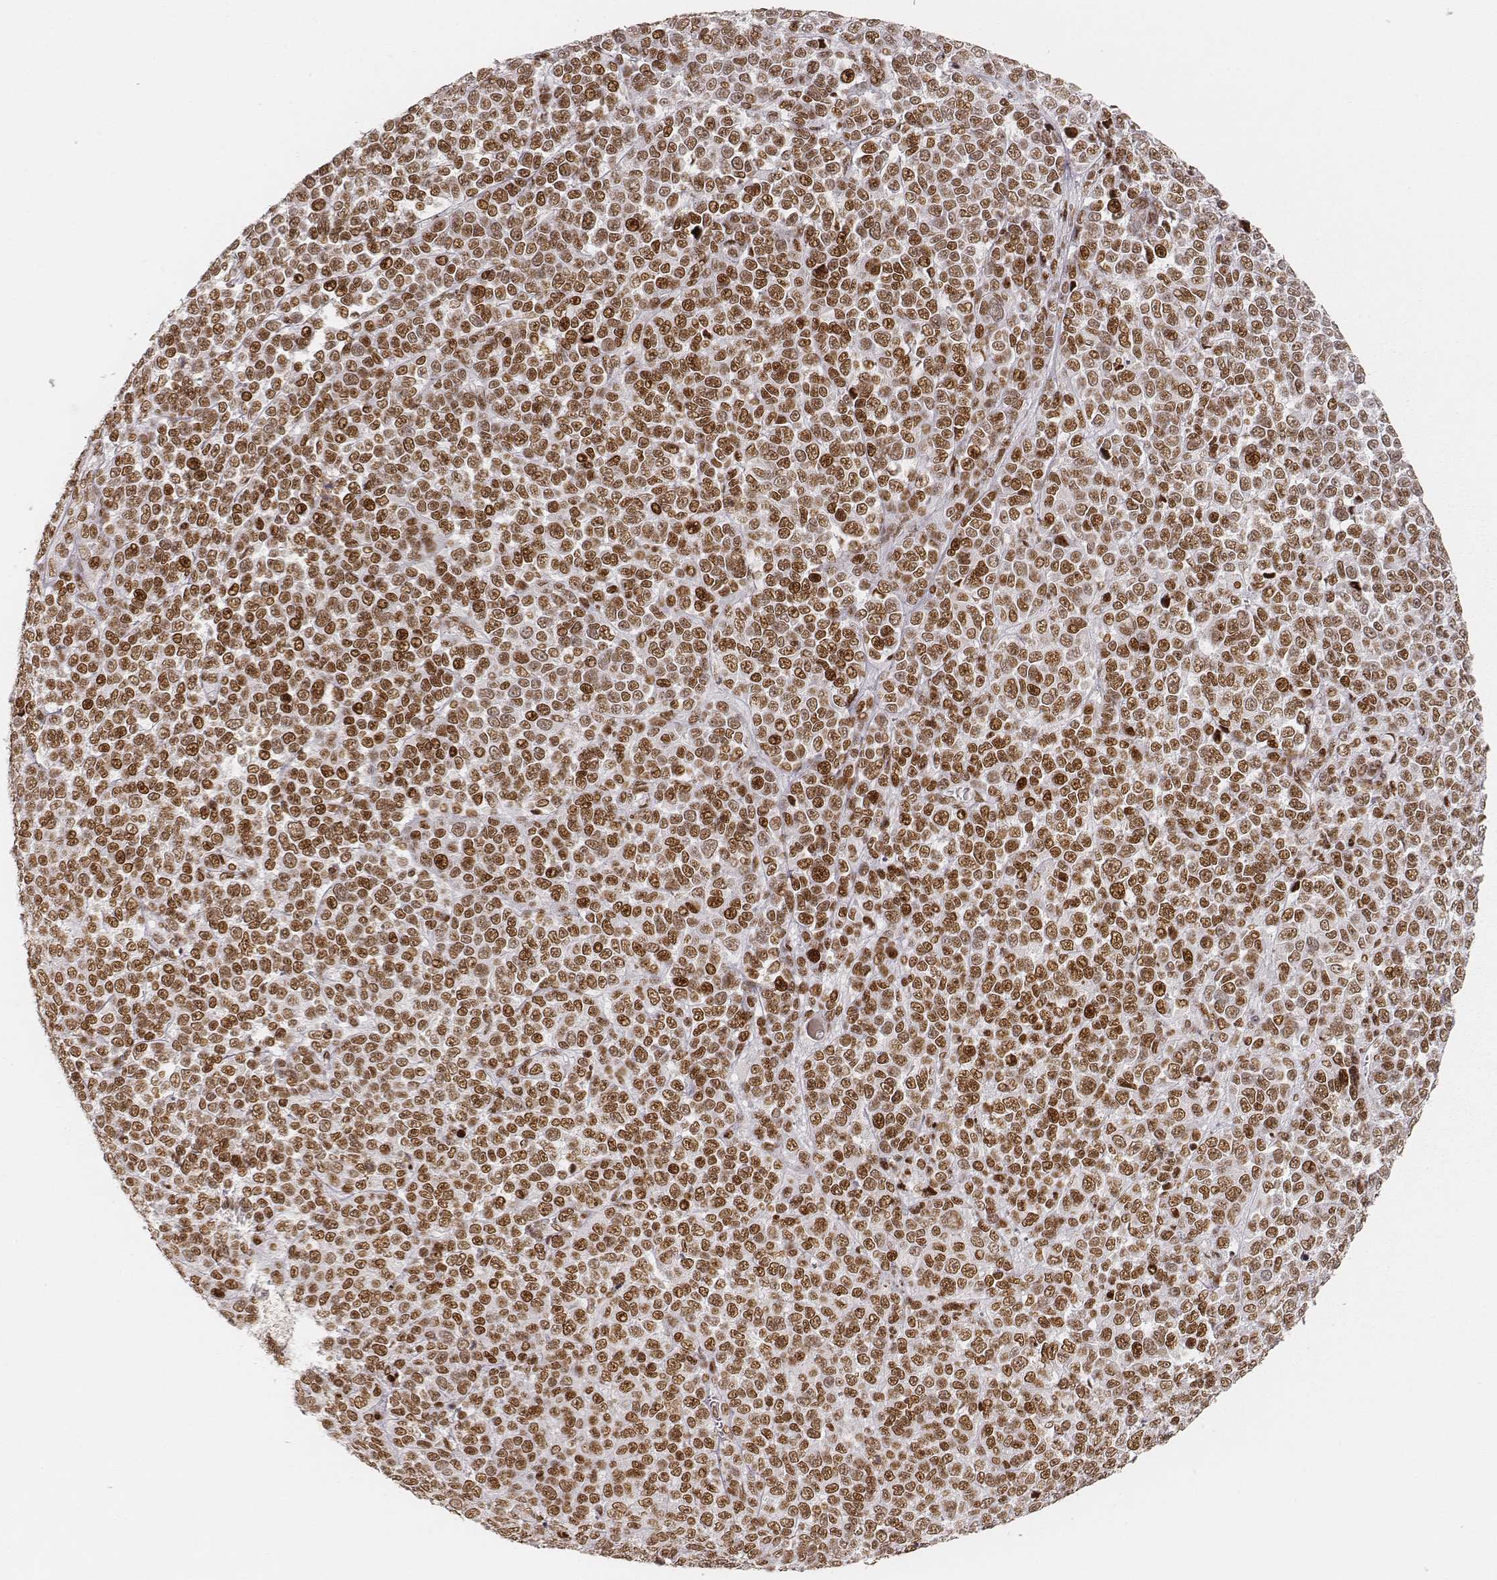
{"staining": {"intensity": "moderate", "quantity": ">75%", "location": "nuclear"}, "tissue": "melanoma", "cell_type": "Tumor cells", "image_type": "cancer", "snomed": [{"axis": "morphology", "description": "Malignant melanoma, NOS"}, {"axis": "topography", "description": "Skin"}], "caption": "Brown immunohistochemical staining in human melanoma exhibits moderate nuclear positivity in about >75% of tumor cells.", "gene": "HNRNPC", "patient": {"sex": "female", "age": 95}}